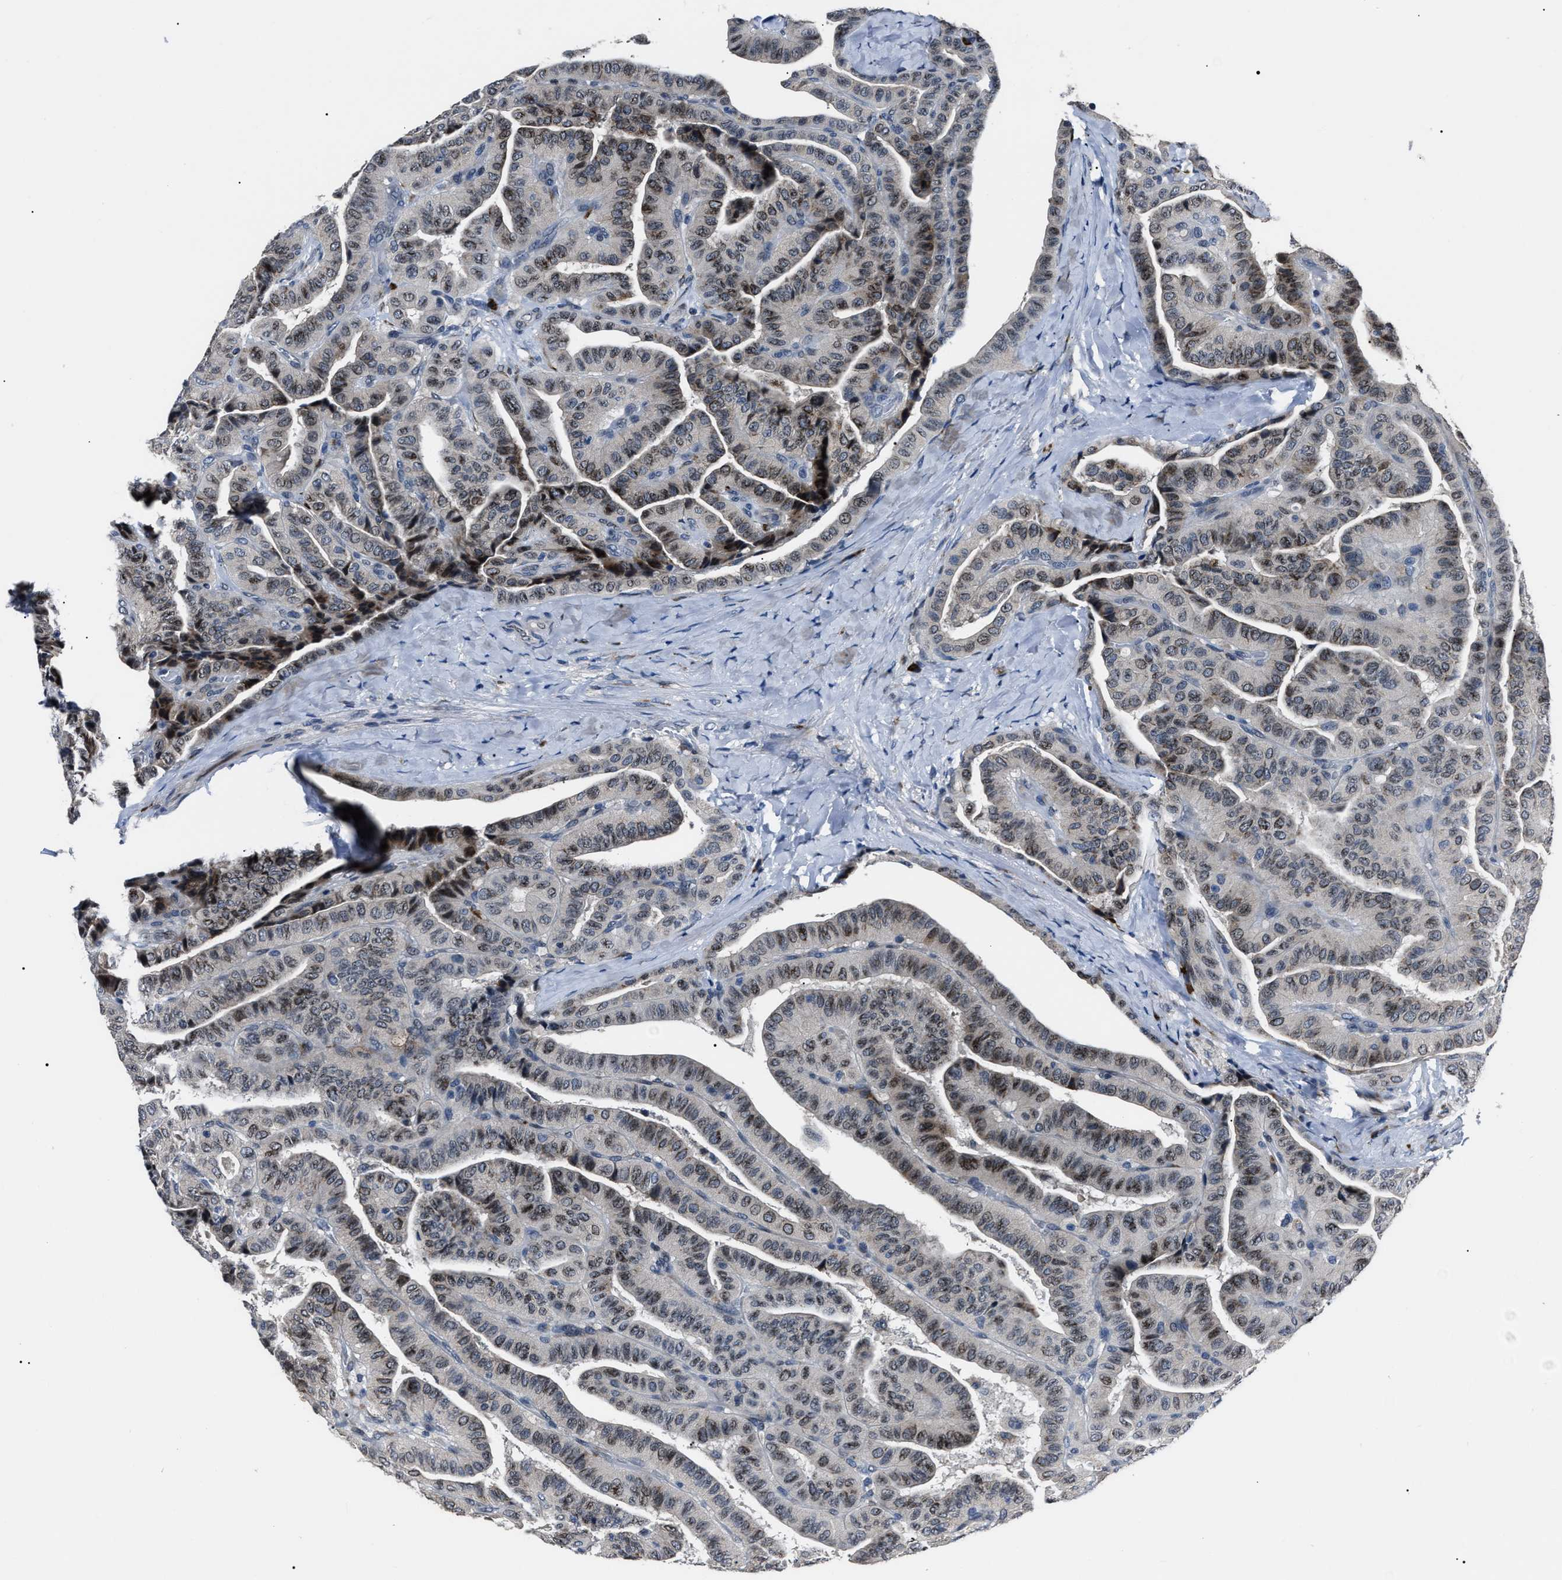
{"staining": {"intensity": "weak", "quantity": ">75%", "location": "cytoplasmic/membranous"}, "tissue": "thyroid cancer", "cell_type": "Tumor cells", "image_type": "cancer", "snomed": [{"axis": "morphology", "description": "Papillary adenocarcinoma, NOS"}, {"axis": "topography", "description": "Thyroid gland"}], "caption": "Protein expression analysis of human papillary adenocarcinoma (thyroid) reveals weak cytoplasmic/membranous expression in approximately >75% of tumor cells.", "gene": "LRRC14", "patient": {"sex": "male", "age": 77}}